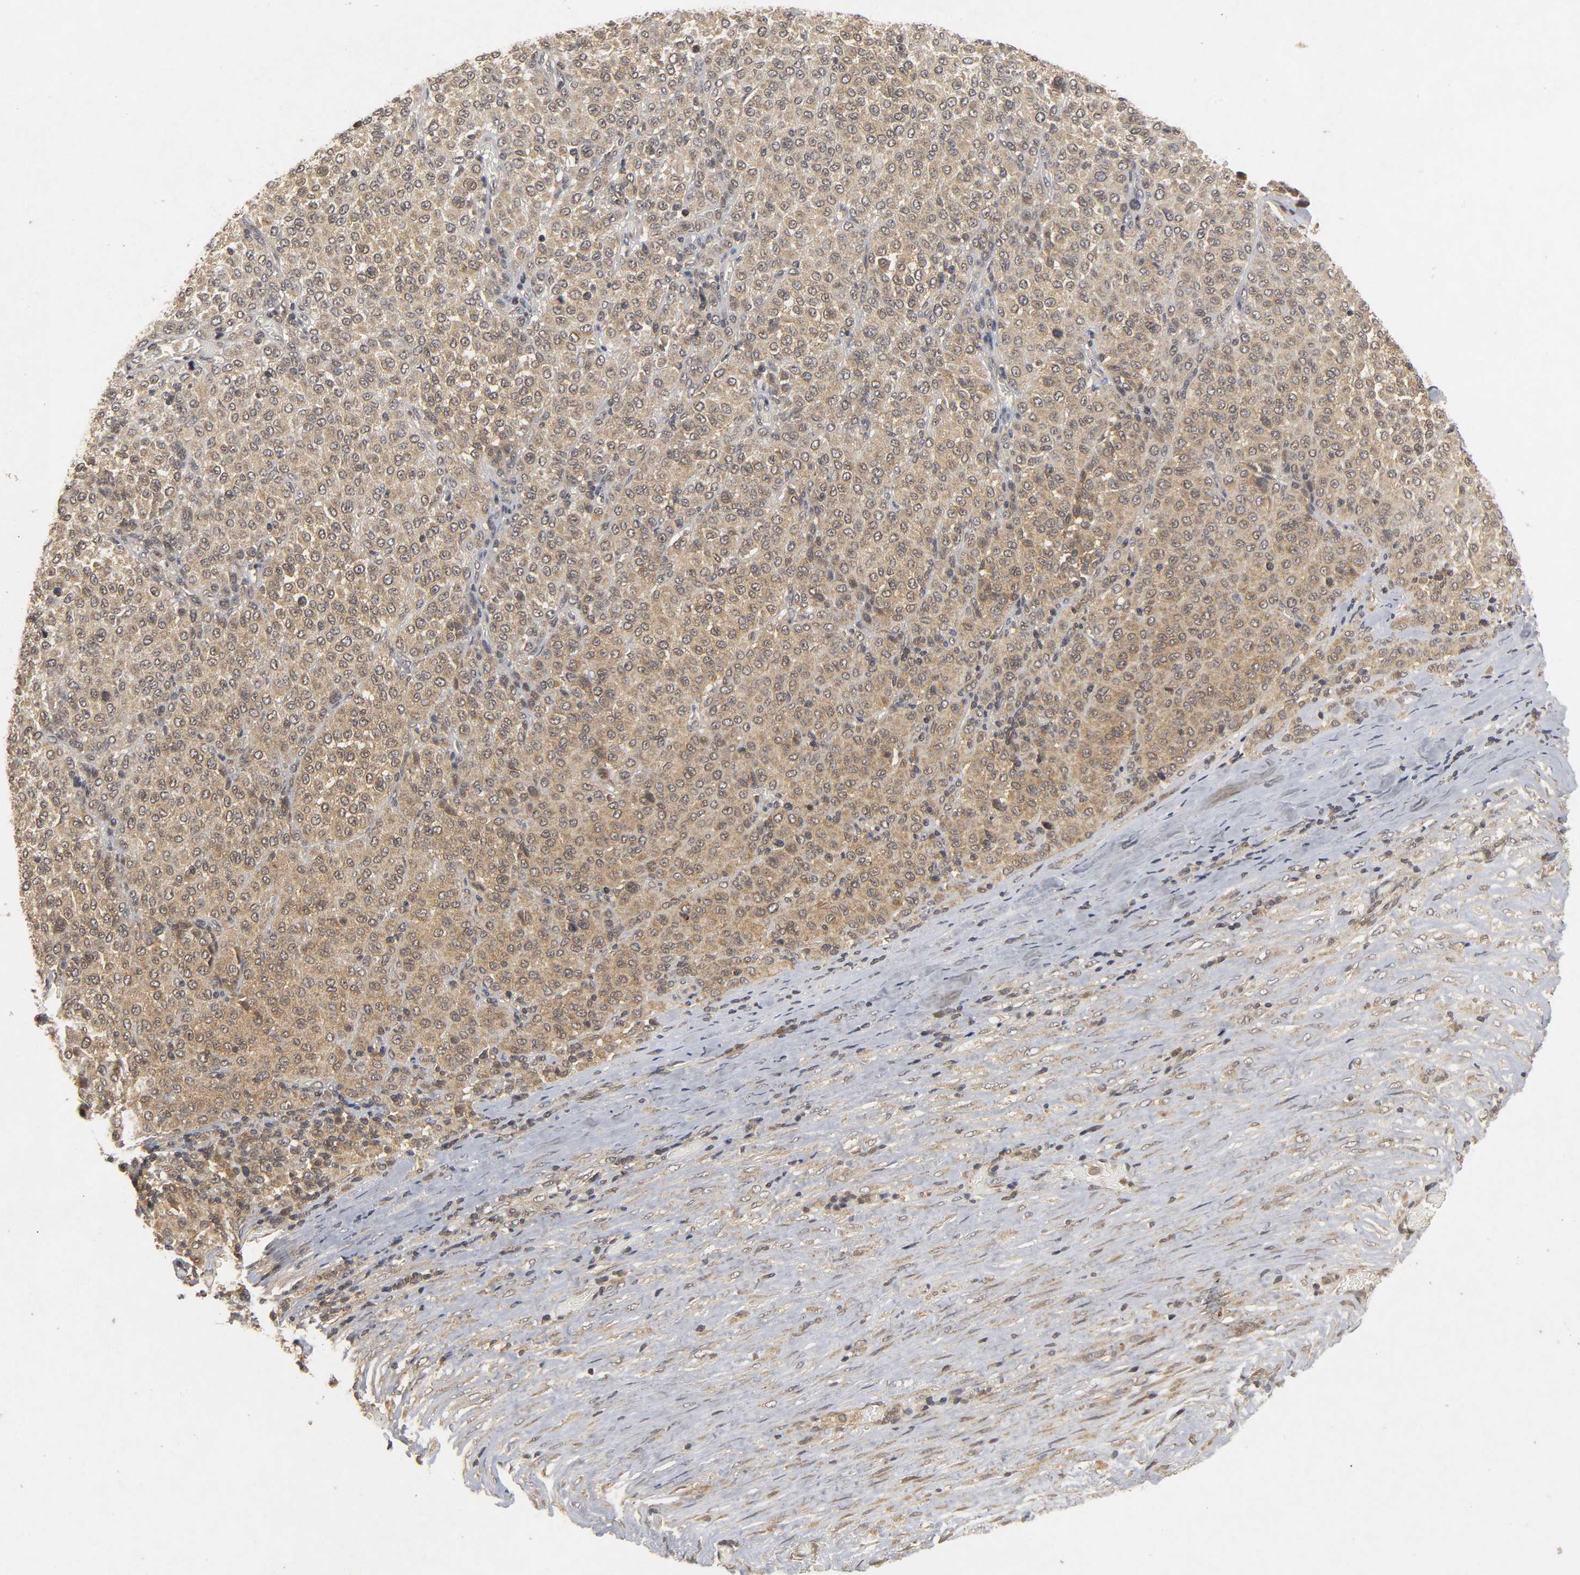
{"staining": {"intensity": "moderate", "quantity": ">75%", "location": "cytoplasmic/membranous"}, "tissue": "melanoma", "cell_type": "Tumor cells", "image_type": "cancer", "snomed": [{"axis": "morphology", "description": "Malignant melanoma, Metastatic site"}, {"axis": "topography", "description": "Pancreas"}], "caption": "Malignant melanoma (metastatic site) stained with IHC shows moderate cytoplasmic/membranous staining in approximately >75% of tumor cells.", "gene": "TRAF6", "patient": {"sex": "female", "age": 30}}